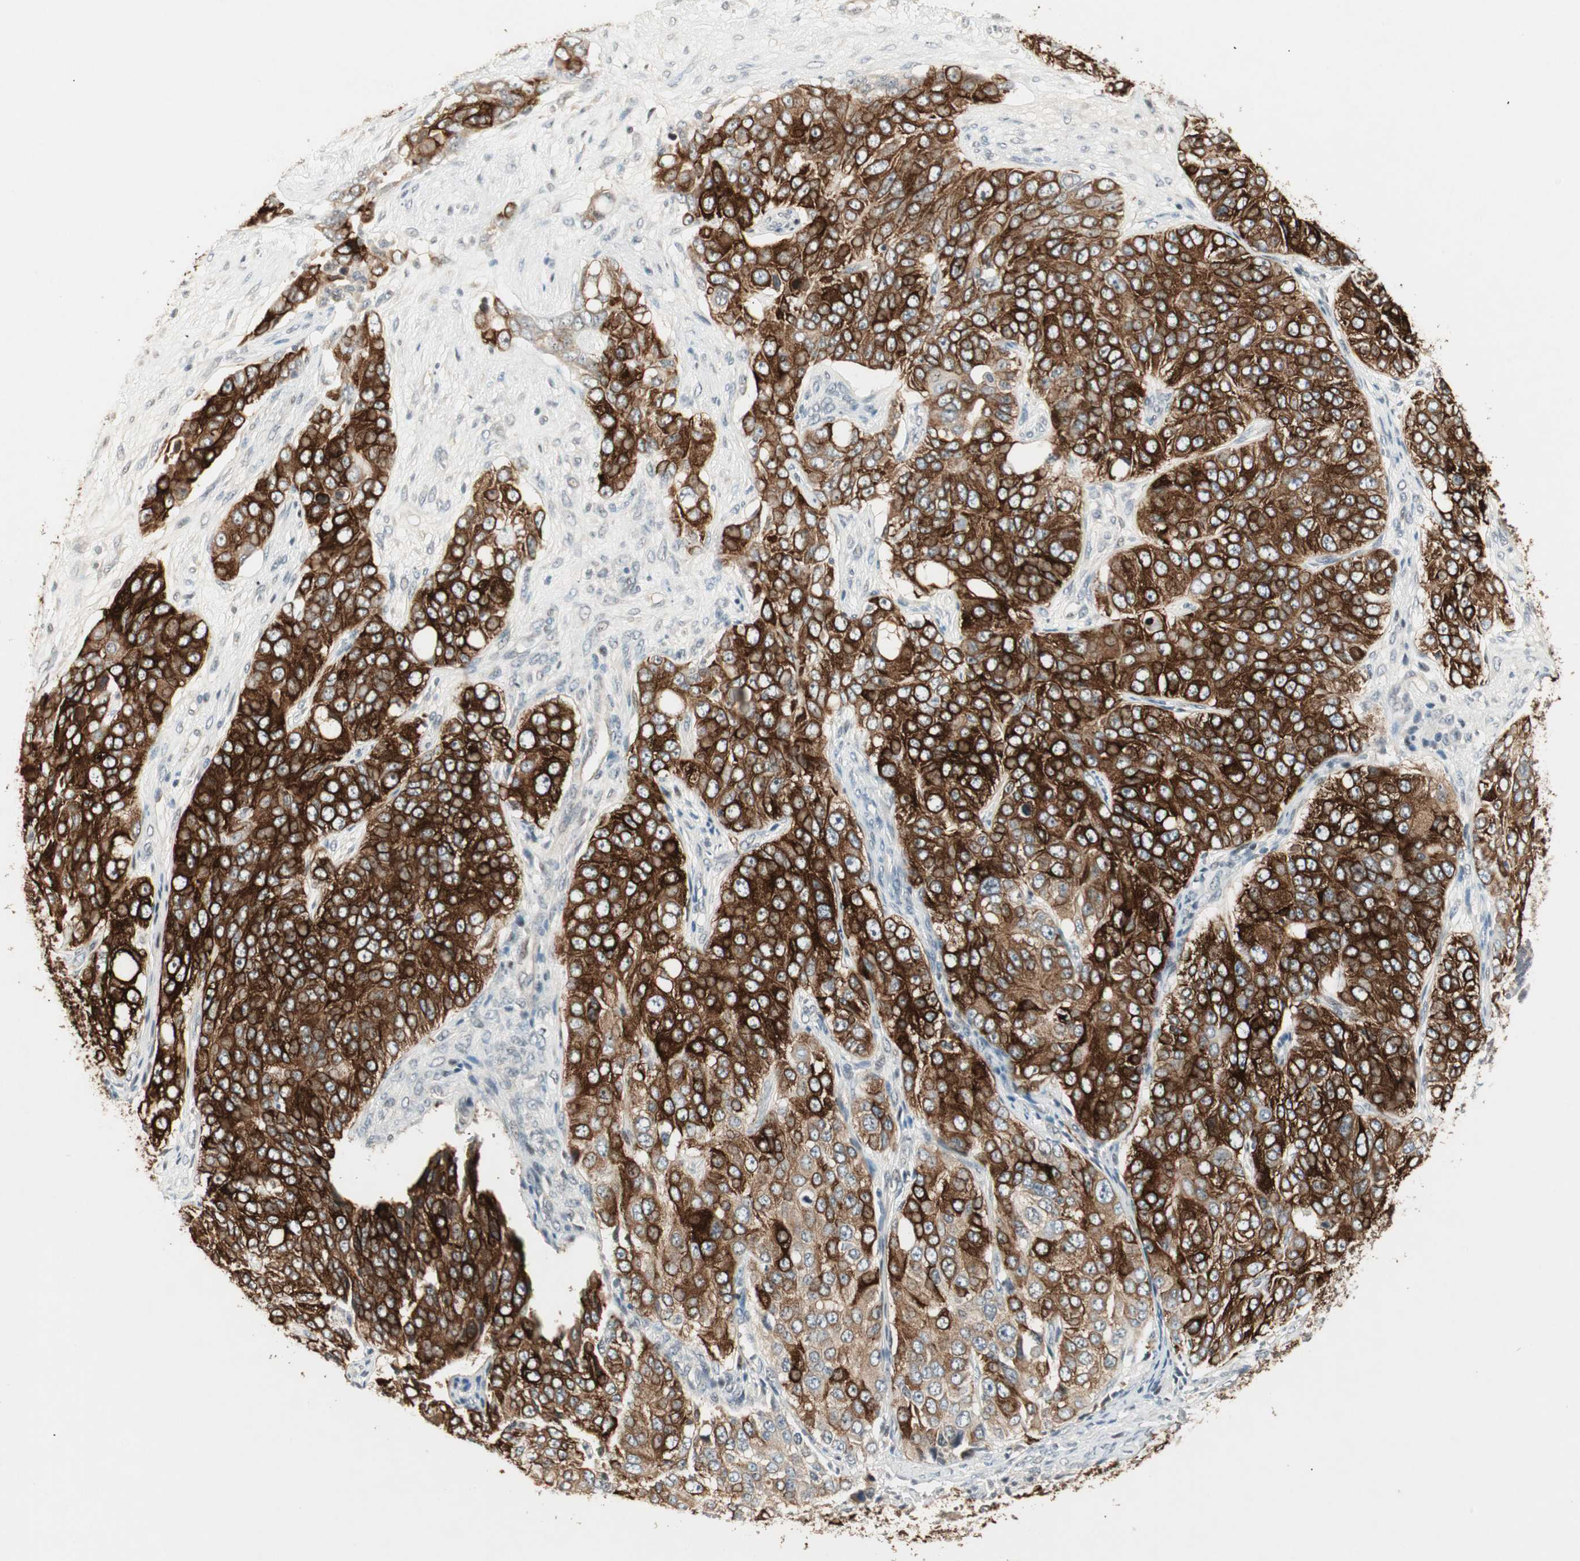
{"staining": {"intensity": "strong", "quantity": ">75%", "location": "cytoplasmic/membranous"}, "tissue": "ovarian cancer", "cell_type": "Tumor cells", "image_type": "cancer", "snomed": [{"axis": "morphology", "description": "Carcinoma, endometroid"}, {"axis": "topography", "description": "Ovary"}], "caption": "Ovarian cancer tissue exhibits strong cytoplasmic/membranous positivity in approximately >75% of tumor cells", "gene": "ACSL5", "patient": {"sex": "female", "age": 51}}